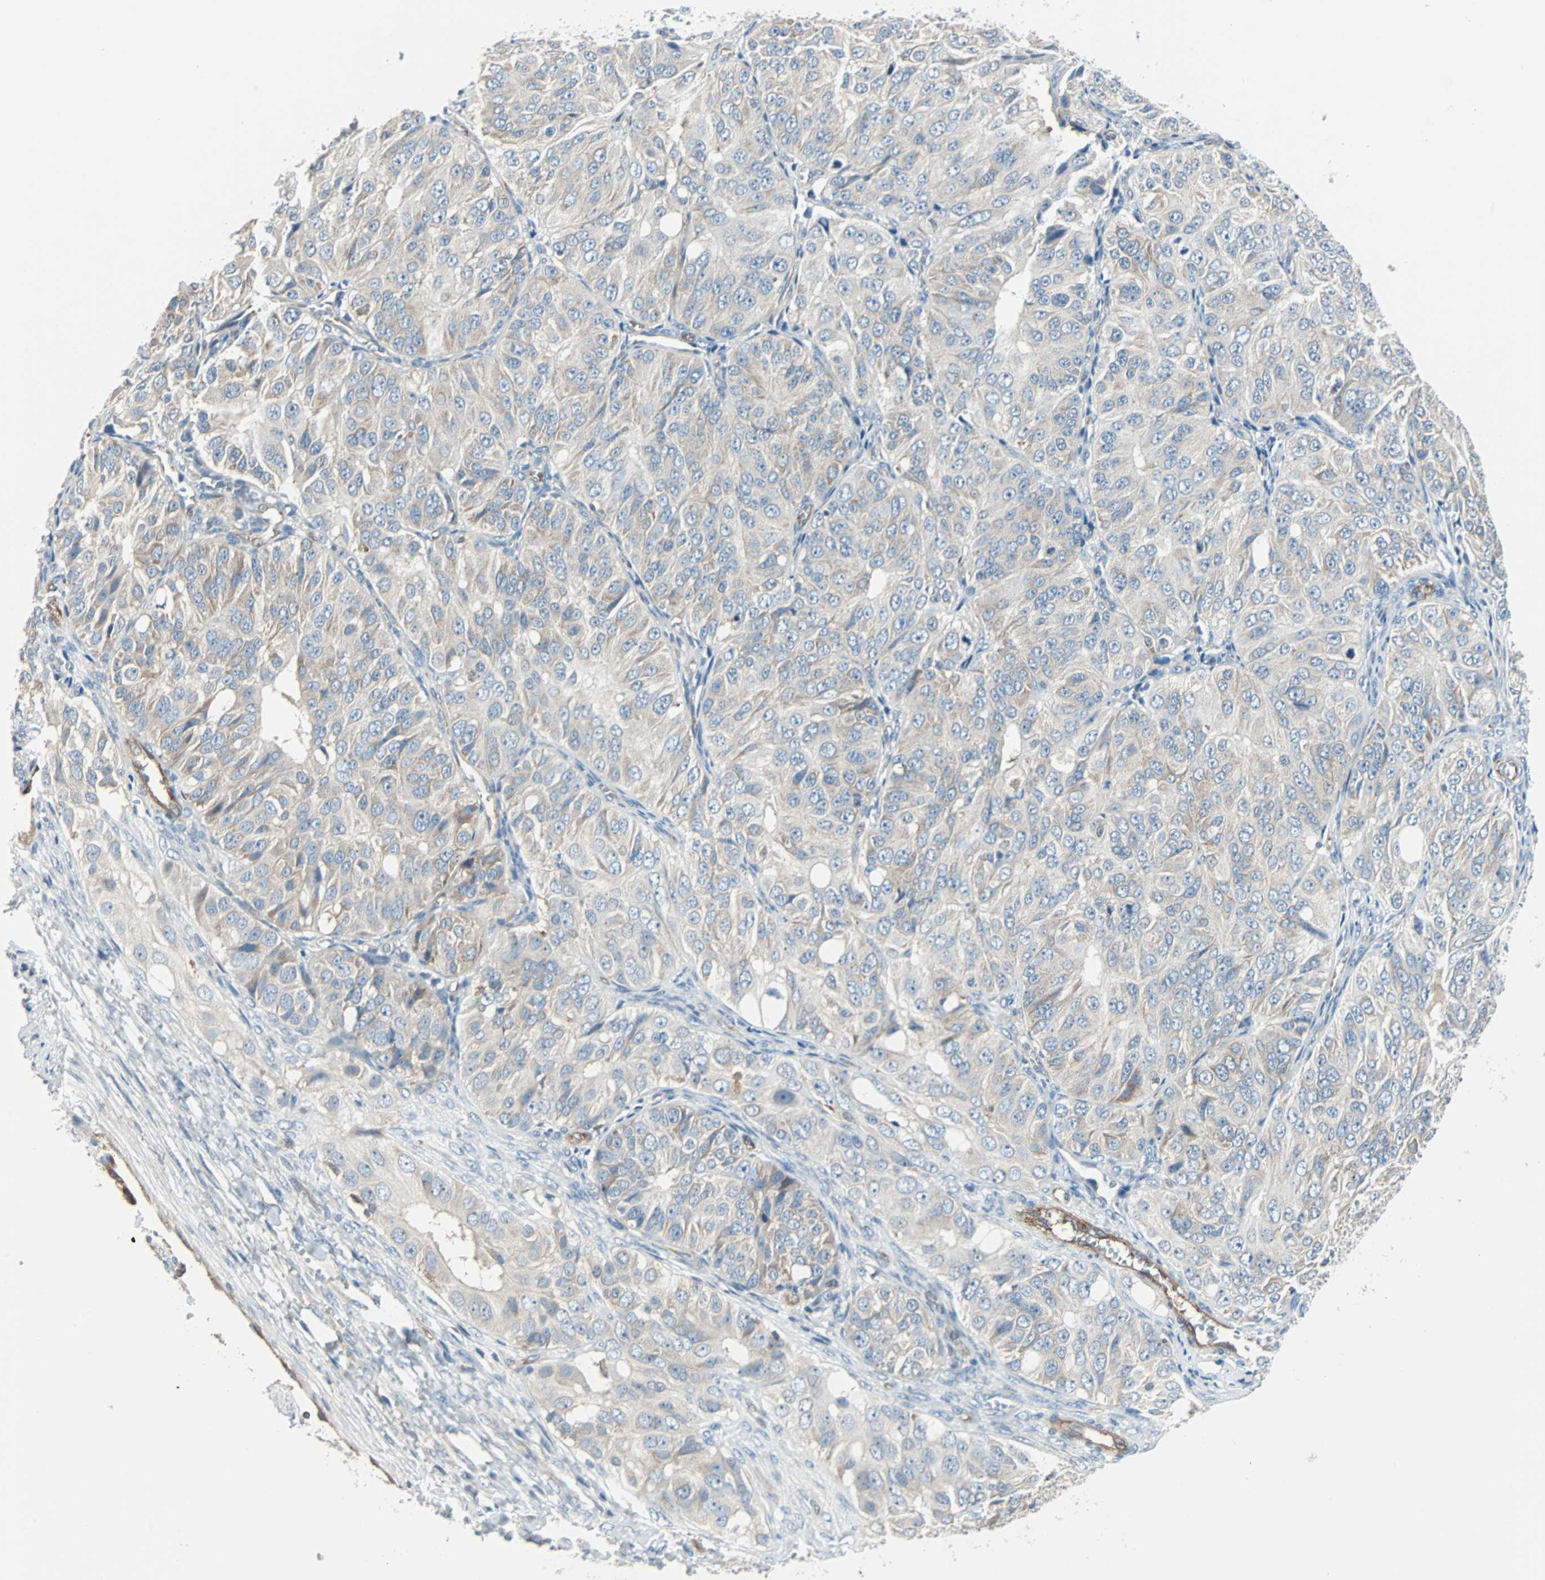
{"staining": {"intensity": "moderate", "quantity": "25%-75%", "location": "cytoplasmic/membranous"}, "tissue": "ovarian cancer", "cell_type": "Tumor cells", "image_type": "cancer", "snomed": [{"axis": "morphology", "description": "Carcinoma, endometroid"}, {"axis": "topography", "description": "Ovary"}], "caption": "Endometroid carcinoma (ovarian) stained with a brown dye demonstrates moderate cytoplasmic/membranous positive positivity in about 25%-75% of tumor cells.", "gene": "SWAP70", "patient": {"sex": "female", "age": 51}}